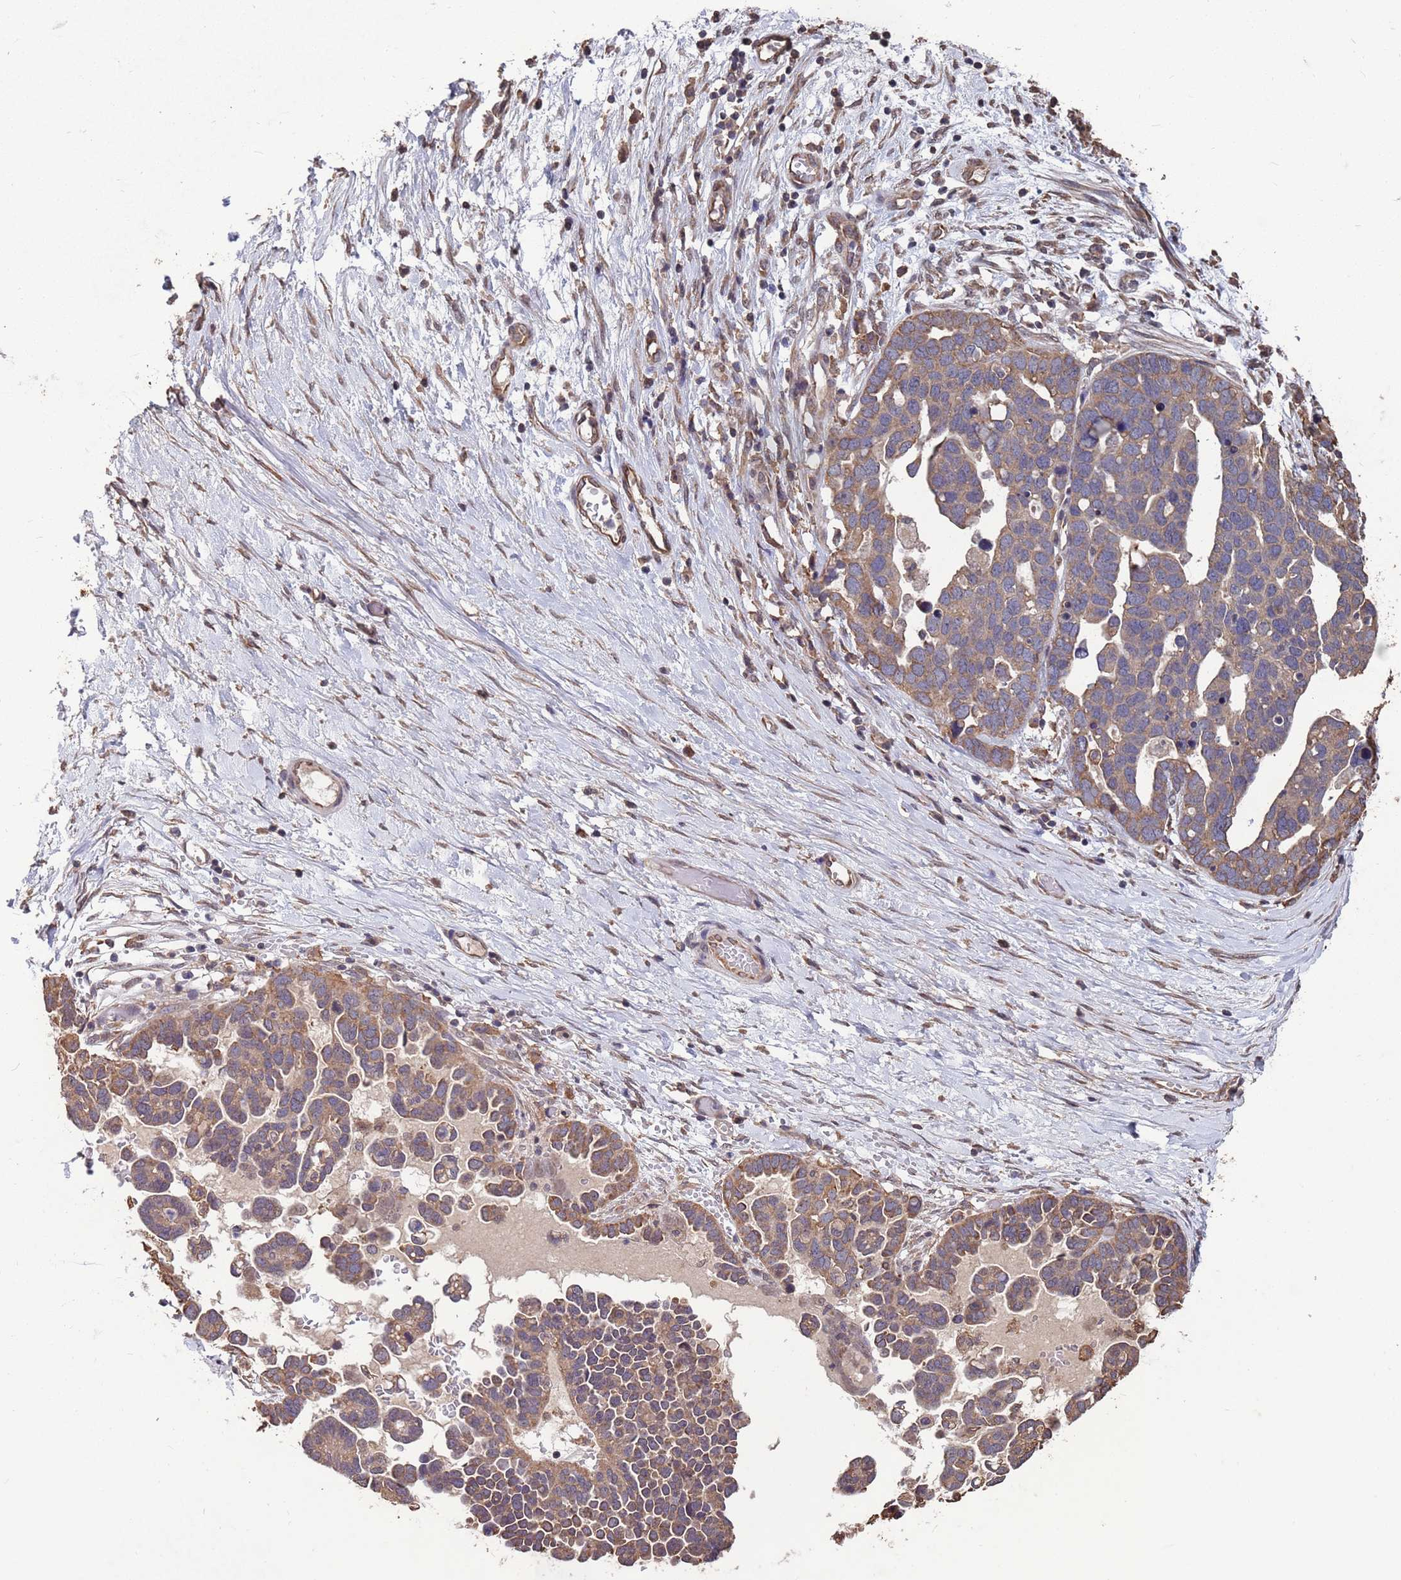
{"staining": {"intensity": "moderate", "quantity": ">75%", "location": "cytoplasmic/membranous"}, "tissue": "ovarian cancer", "cell_type": "Tumor cells", "image_type": "cancer", "snomed": [{"axis": "morphology", "description": "Cystadenocarcinoma, serous, NOS"}, {"axis": "topography", "description": "Ovary"}], "caption": "Immunohistochemistry (IHC) of human ovarian cancer (serous cystadenocarcinoma) exhibits medium levels of moderate cytoplasmic/membranous staining in approximately >75% of tumor cells. The protein of interest is shown in brown color, while the nuclei are stained blue.", "gene": "CFAP119", "patient": {"sex": "female", "age": 54}}